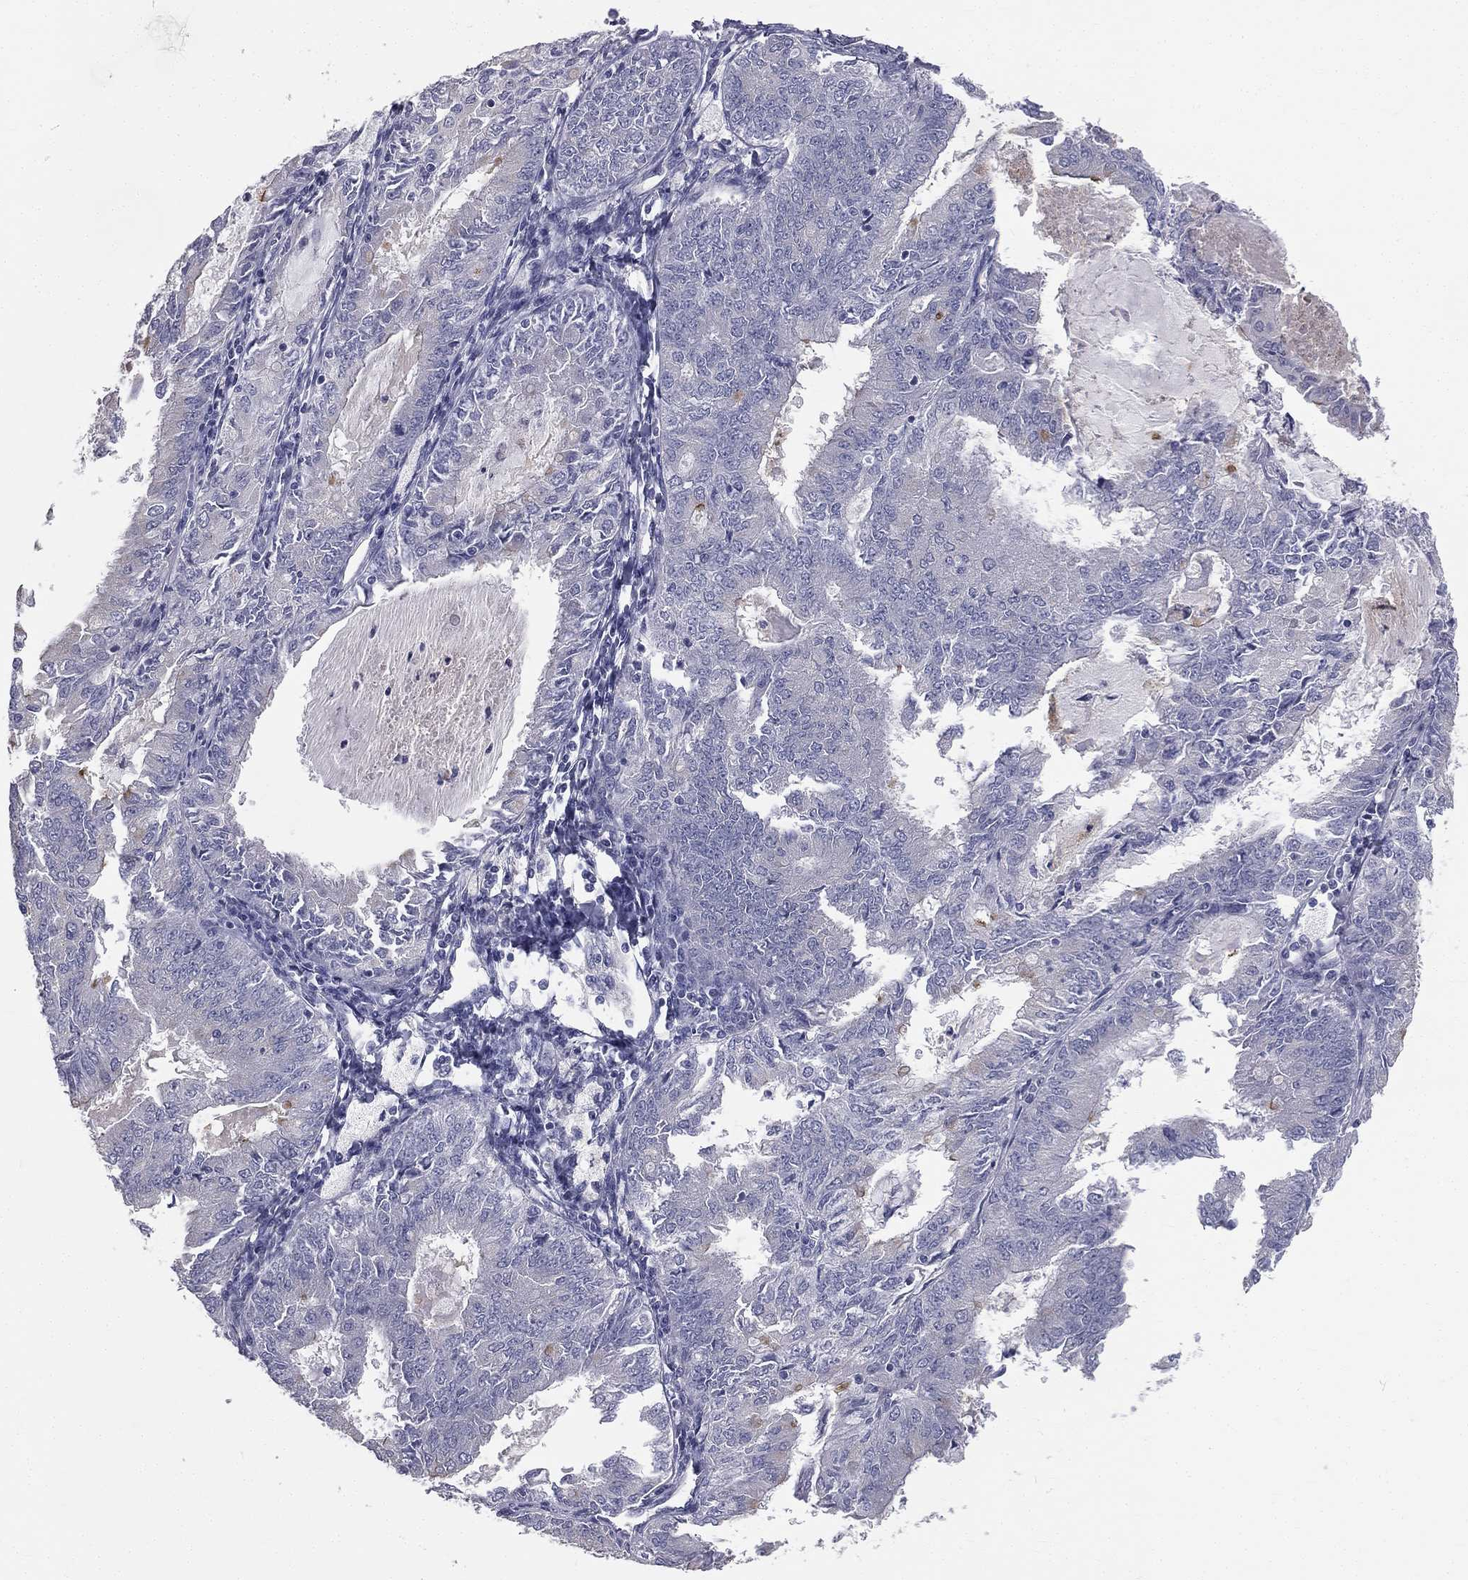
{"staining": {"intensity": "negative", "quantity": "none", "location": "none"}, "tissue": "endometrial cancer", "cell_type": "Tumor cells", "image_type": "cancer", "snomed": [{"axis": "morphology", "description": "Adenocarcinoma, NOS"}, {"axis": "topography", "description": "Endometrium"}], "caption": "IHC photomicrograph of human adenocarcinoma (endometrial) stained for a protein (brown), which displays no positivity in tumor cells. (Immunohistochemistry, brightfield microscopy, high magnification).", "gene": "MUC13", "patient": {"sex": "female", "age": 57}}